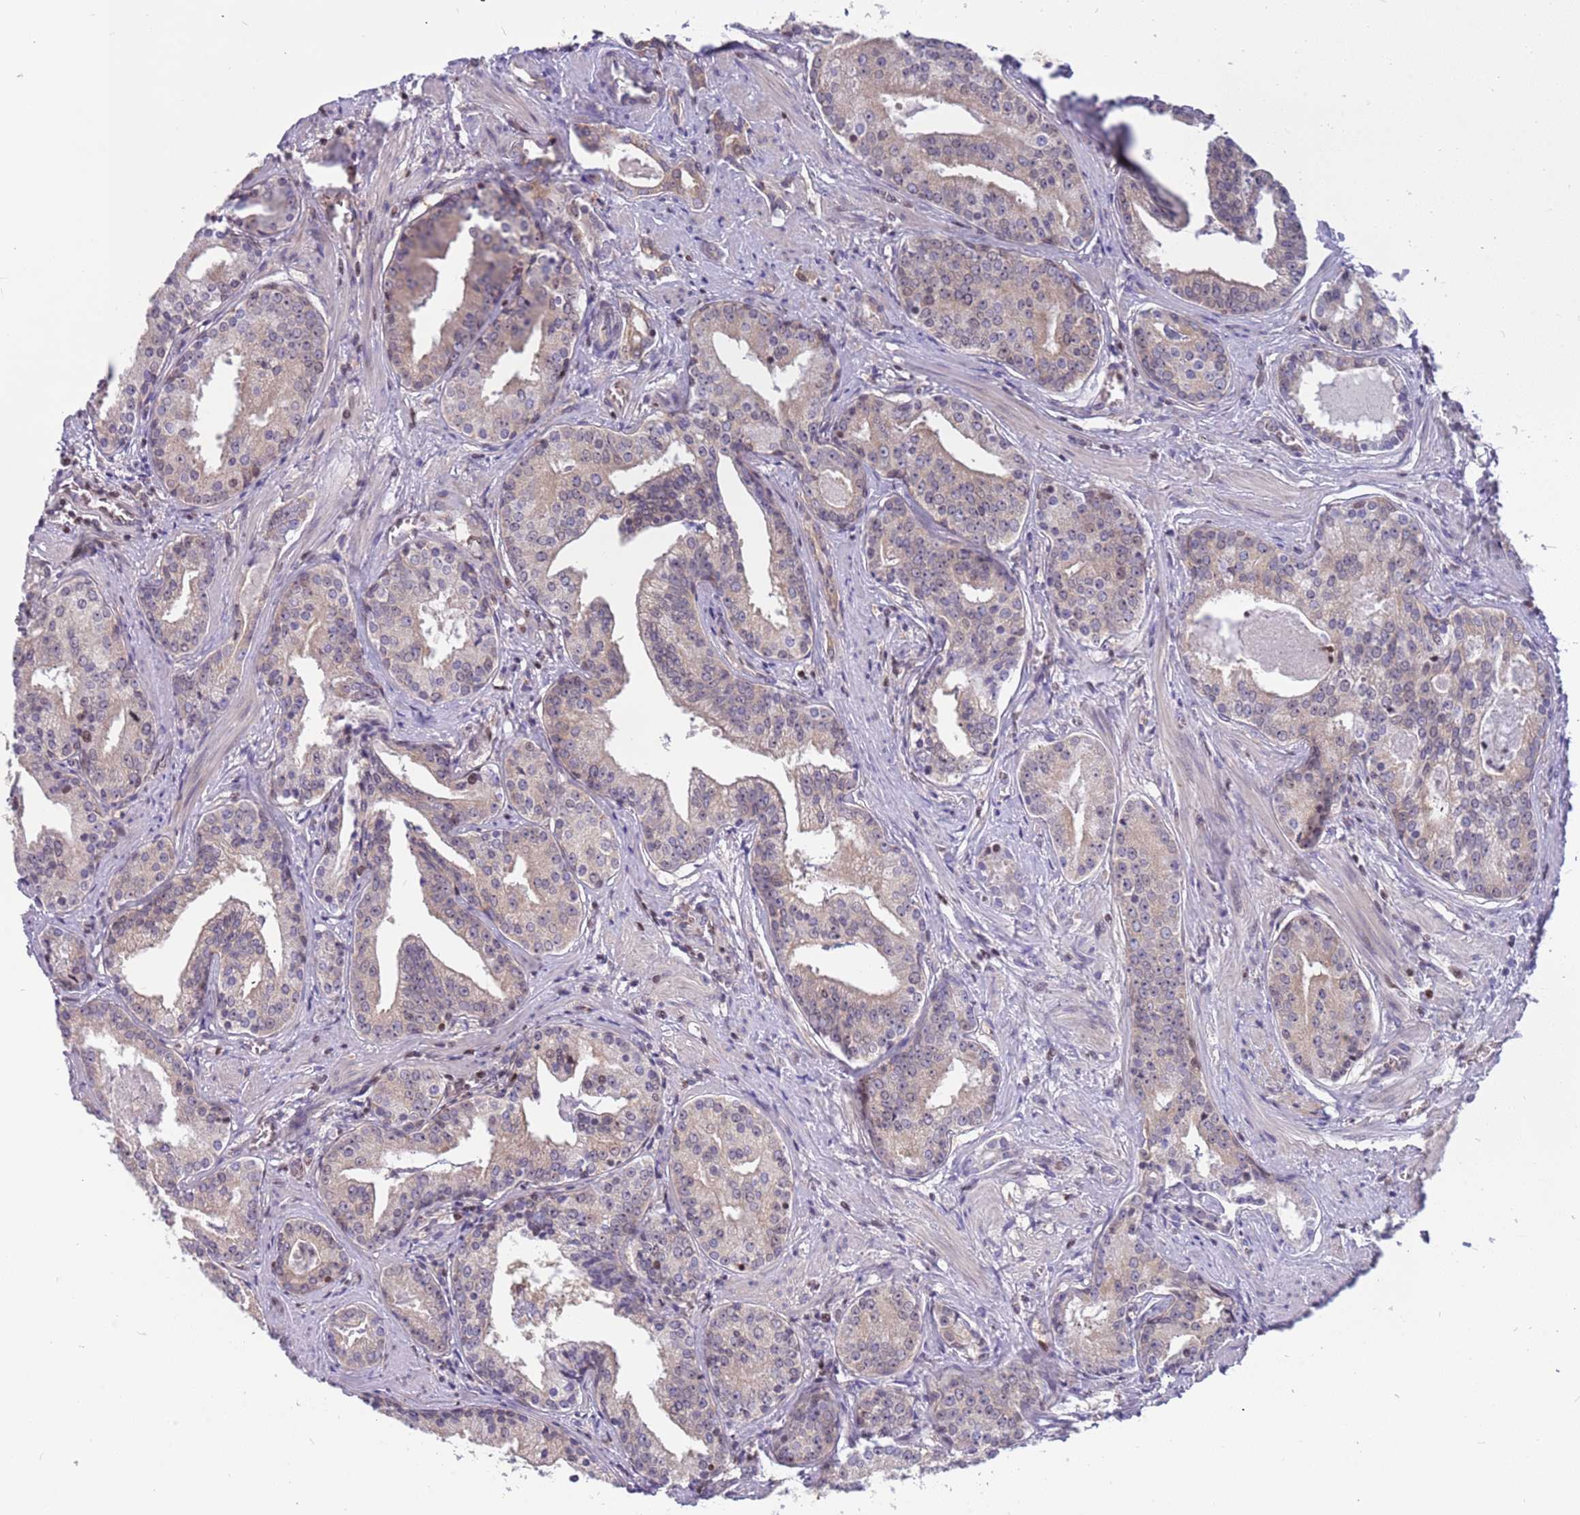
{"staining": {"intensity": "negative", "quantity": "none", "location": "none"}, "tissue": "prostate cancer", "cell_type": "Tumor cells", "image_type": "cancer", "snomed": [{"axis": "morphology", "description": "Adenocarcinoma, High grade"}, {"axis": "topography", "description": "Prostate"}], "caption": "Immunohistochemistry (IHC) micrograph of prostate cancer (adenocarcinoma (high-grade)) stained for a protein (brown), which shows no staining in tumor cells. (Stains: DAB (3,3'-diaminobenzidine) immunohistochemistry (IHC) with hematoxylin counter stain, Microscopy: brightfield microscopy at high magnification).", "gene": "ARHGEF5", "patient": {"sex": "male", "age": 58}}